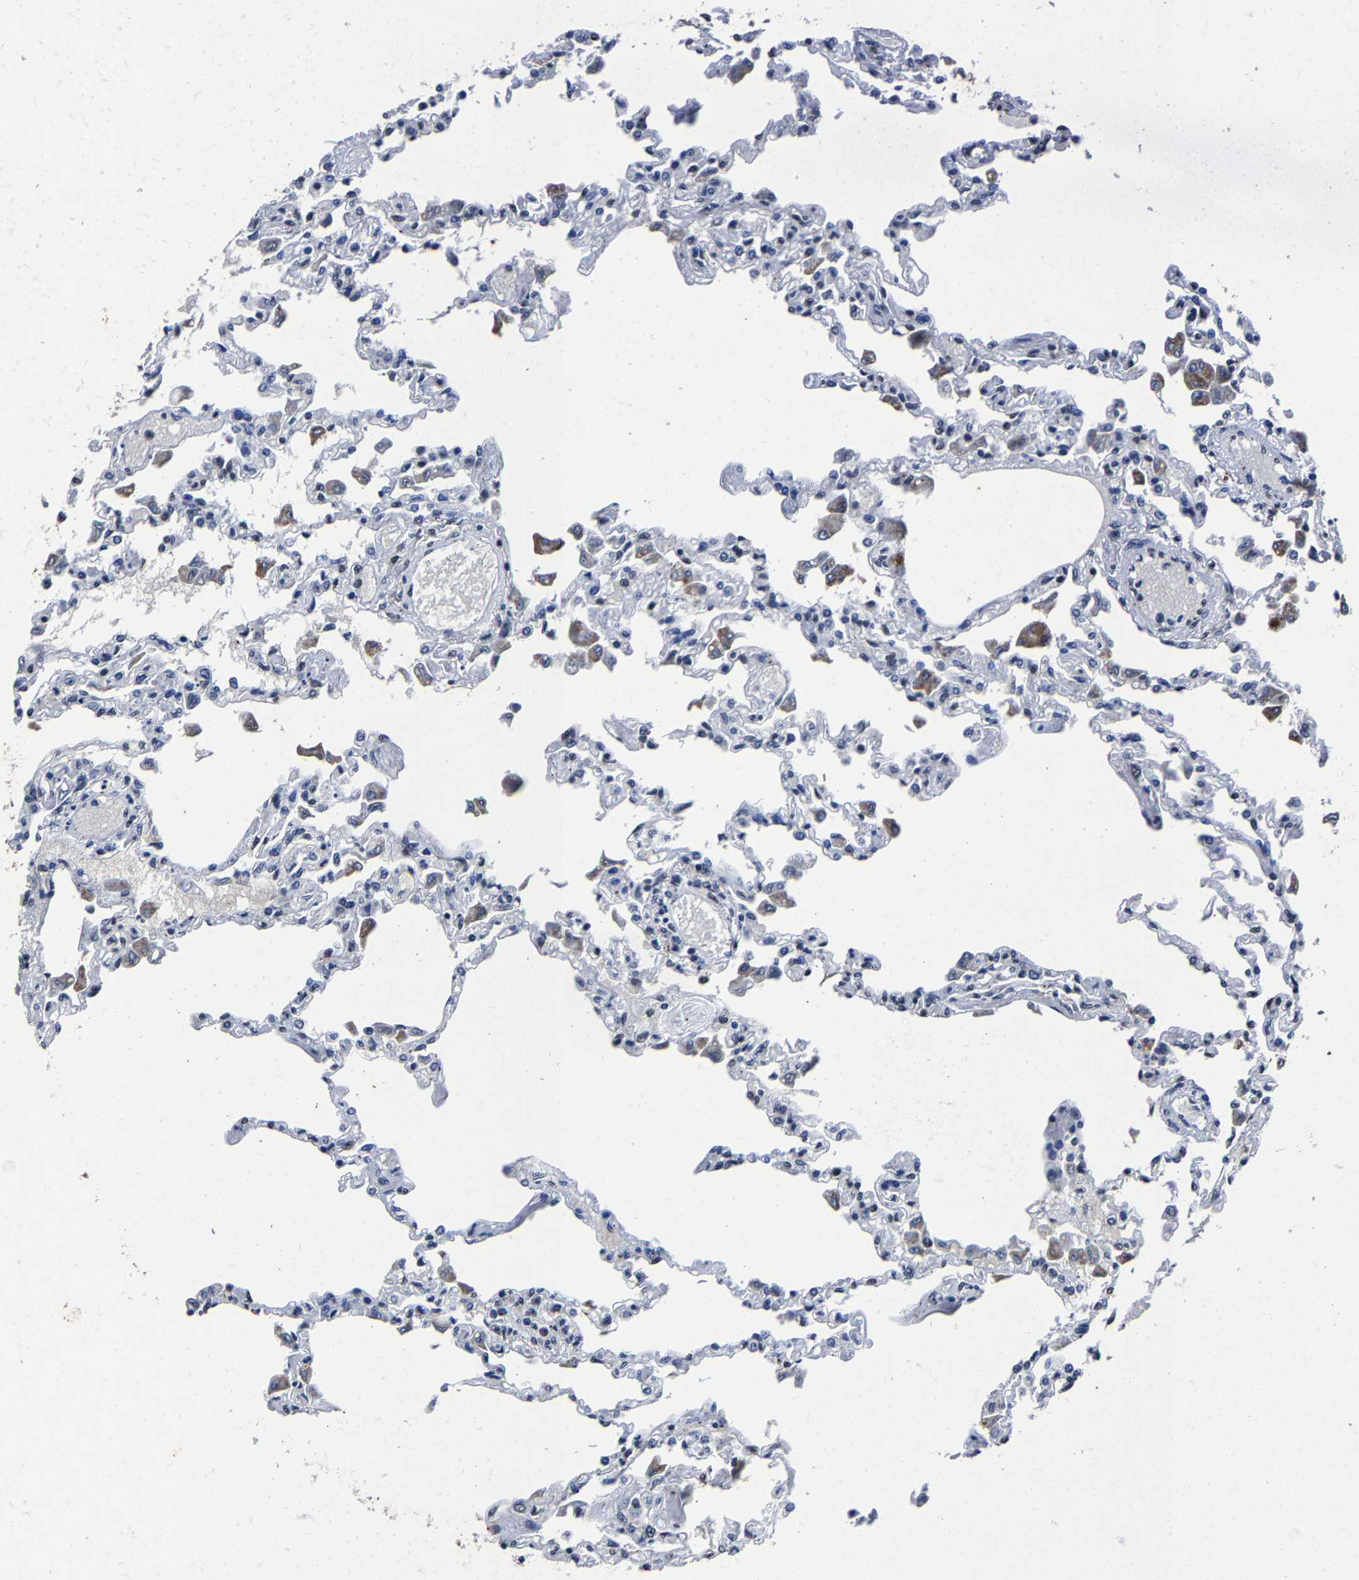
{"staining": {"intensity": "weak", "quantity": "<25%", "location": "nuclear"}, "tissue": "lung", "cell_type": "Alveolar cells", "image_type": "normal", "snomed": [{"axis": "morphology", "description": "Normal tissue, NOS"}, {"axis": "topography", "description": "Bronchus"}, {"axis": "topography", "description": "Lung"}], "caption": "Alveolar cells show no significant protein expression in benign lung.", "gene": "RBM45", "patient": {"sex": "female", "age": 49}}